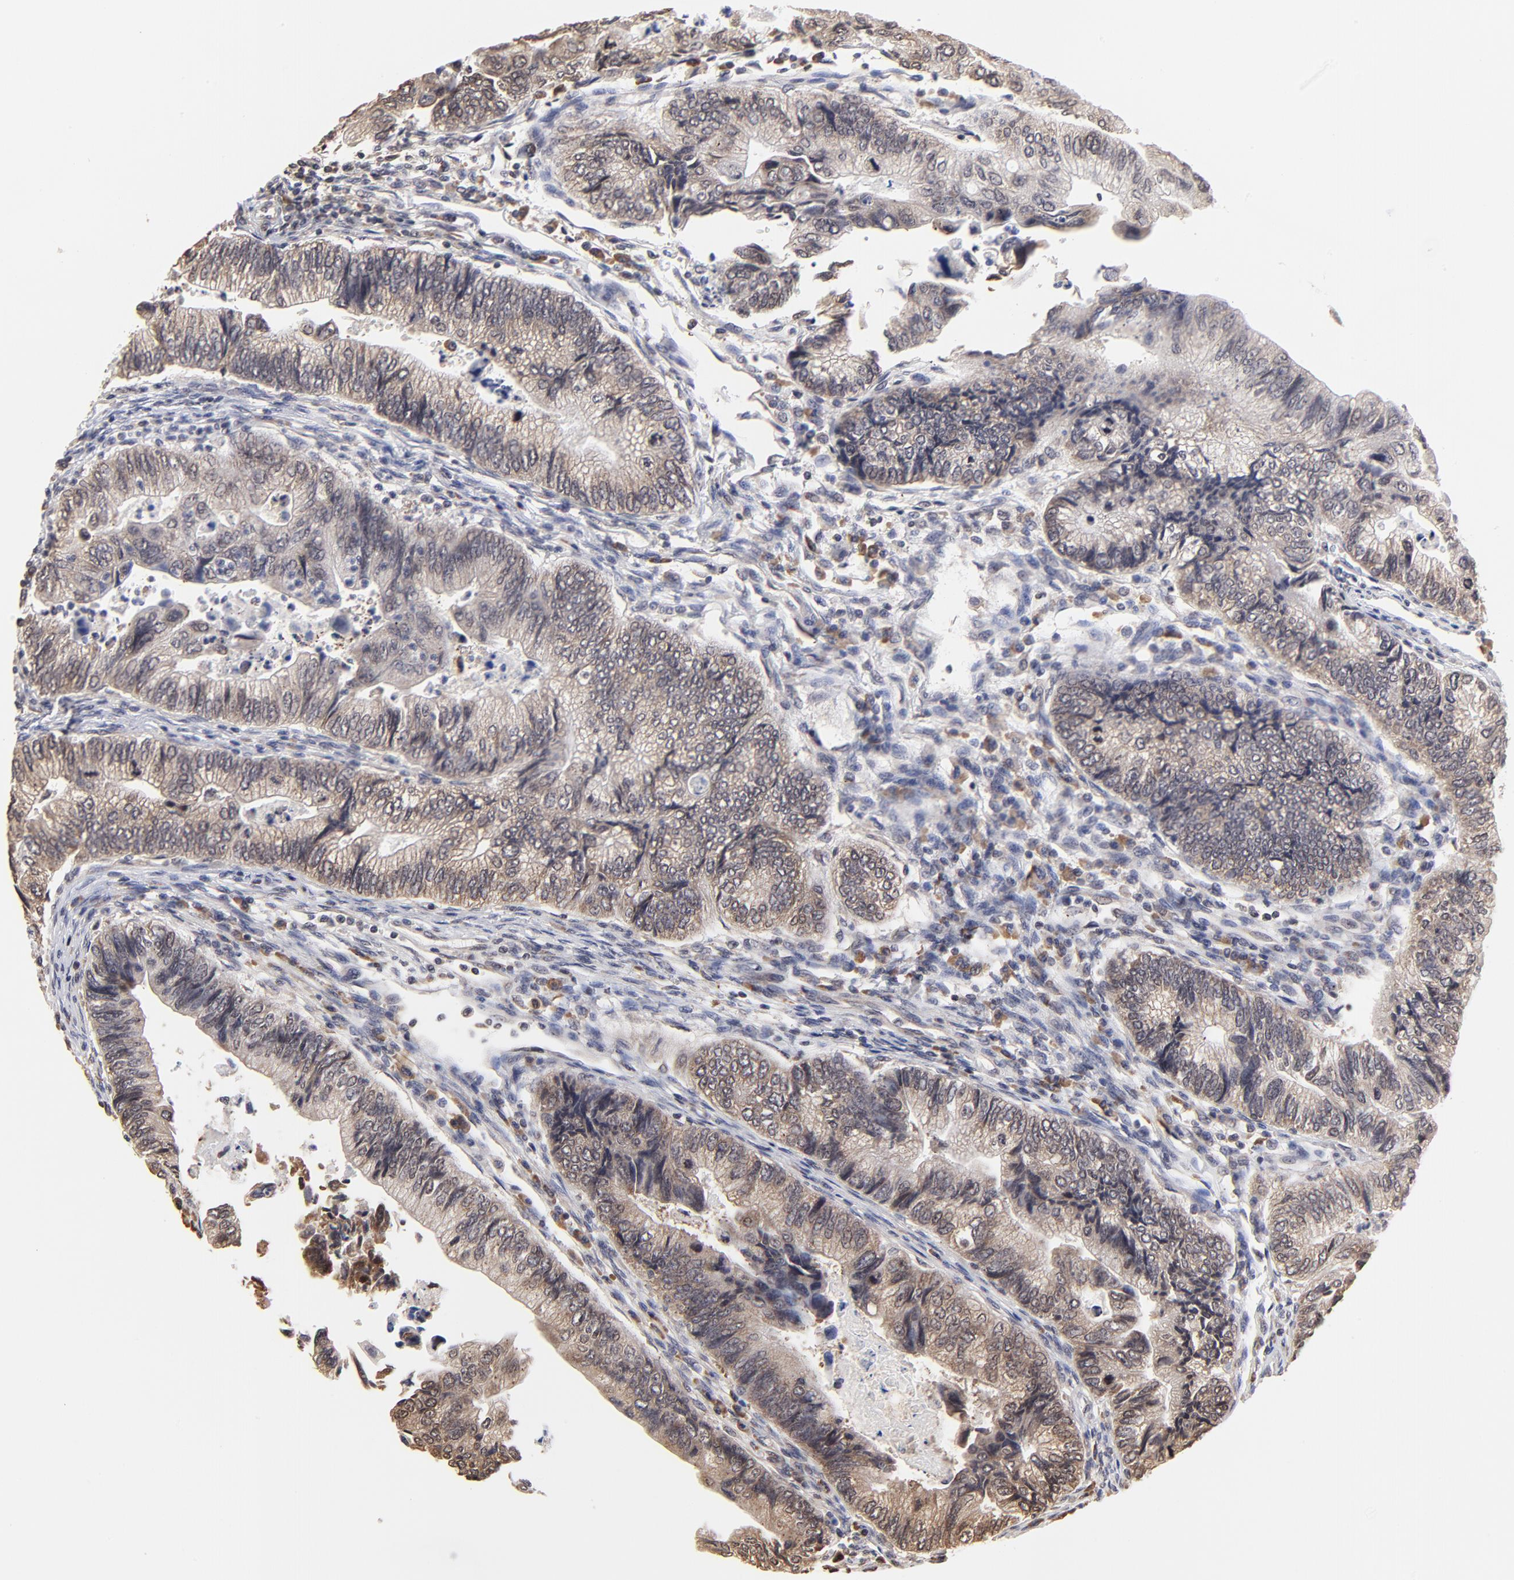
{"staining": {"intensity": "weak", "quantity": ">75%", "location": "cytoplasmic/membranous"}, "tissue": "colorectal cancer", "cell_type": "Tumor cells", "image_type": "cancer", "snomed": [{"axis": "morphology", "description": "Adenocarcinoma, NOS"}, {"axis": "topography", "description": "Colon"}], "caption": "Tumor cells show low levels of weak cytoplasmic/membranous staining in approximately >75% of cells in colorectal cancer (adenocarcinoma).", "gene": "BRPF1", "patient": {"sex": "female", "age": 11}}